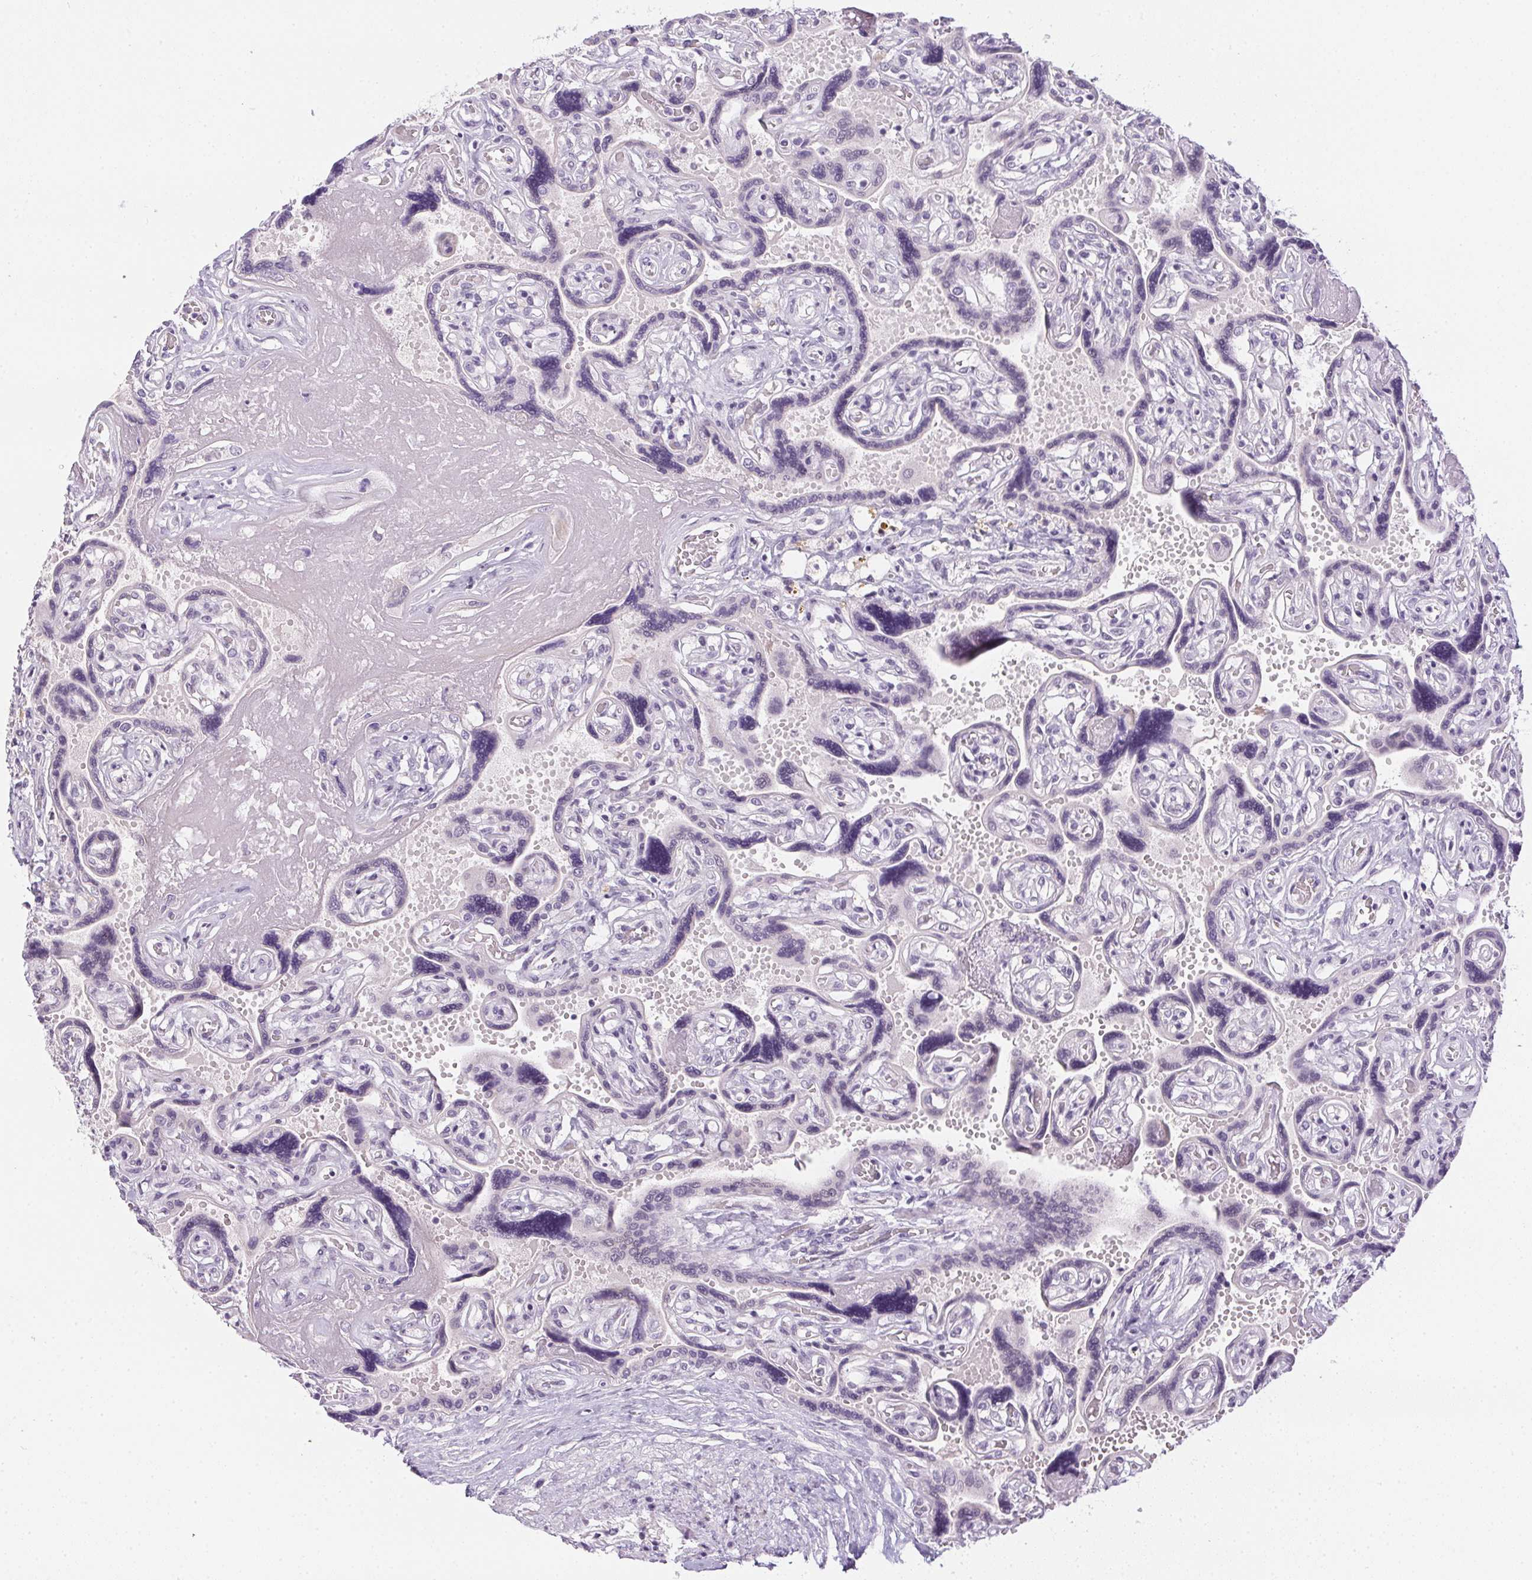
{"staining": {"intensity": "negative", "quantity": "none", "location": "none"}, "tissue": "placenta", "cell_type": "Decidual cells", "image_type": "normal", "snomed": [{"axis": "morphology", "description": "Normal tissue, NOS"}, {"axis": "topography", "description": "Placenta"}], "caption": "Placenta was stained to show a protein in brown. There is no significant expression in decidual cells. (Brightfield microscopy of DAB immunohistochemistry (IHC) at high magnification).", "gene": "GSDMC", "patient": {"sex": "female", "age": 32}}